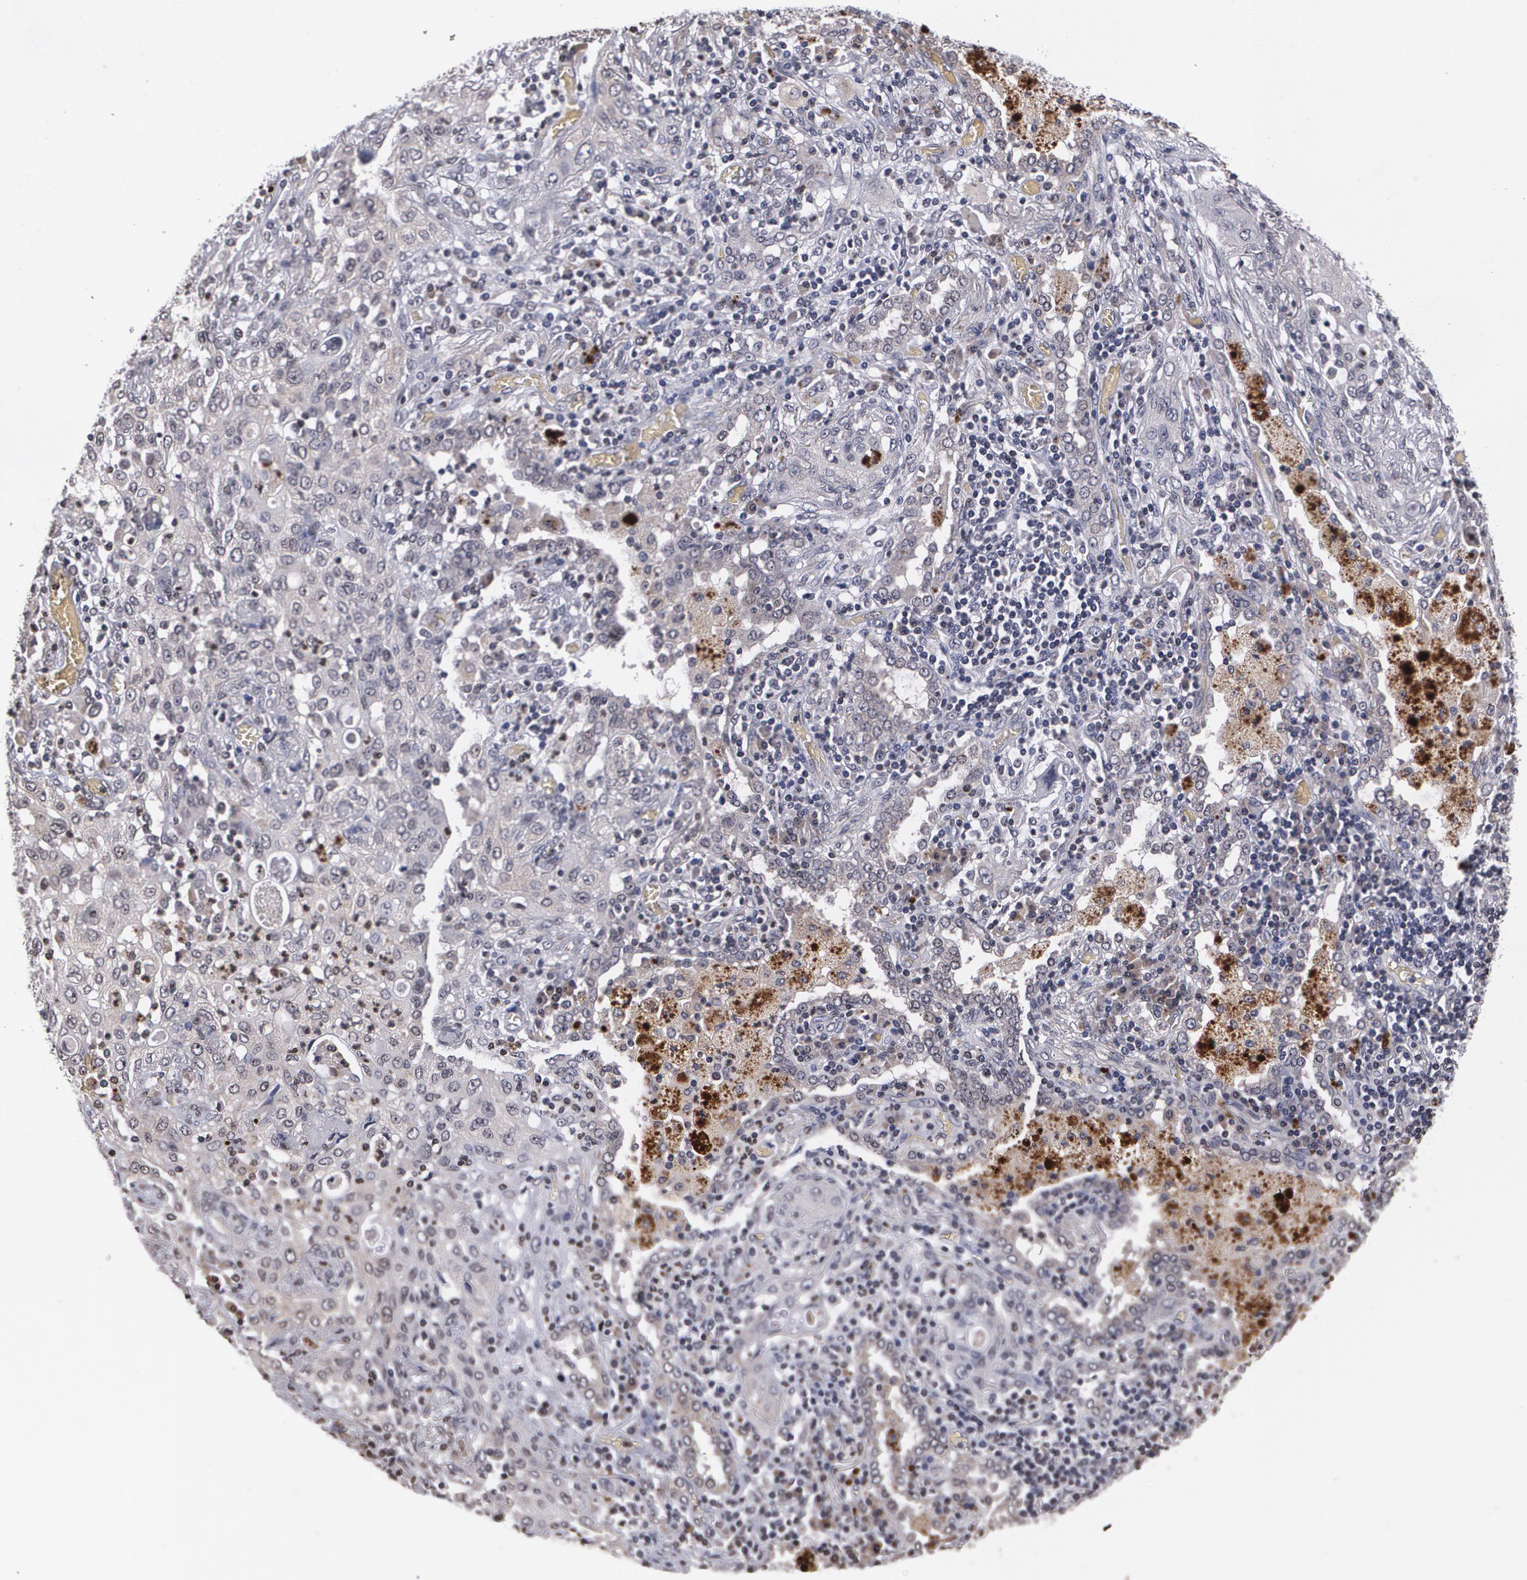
{"staining": {"intensity": "negative", "quantity": "none", "location": "none"}, "tissue": "lung cancer", "cell_type": "Tumor cells", "image_type": "cancer", "snomed": [{"axis": "morphology", "description": "Squamous cell carcinoma, NOS"}, {"axis": "topography", "description": "Lung"}], "caption": "Immunohistochemical staining of human squamous cell carcinoma (lung) reveals no significant expression in tumor cells.", "gene": "MVP", "patient": {"sex": "female", "age": 47}}